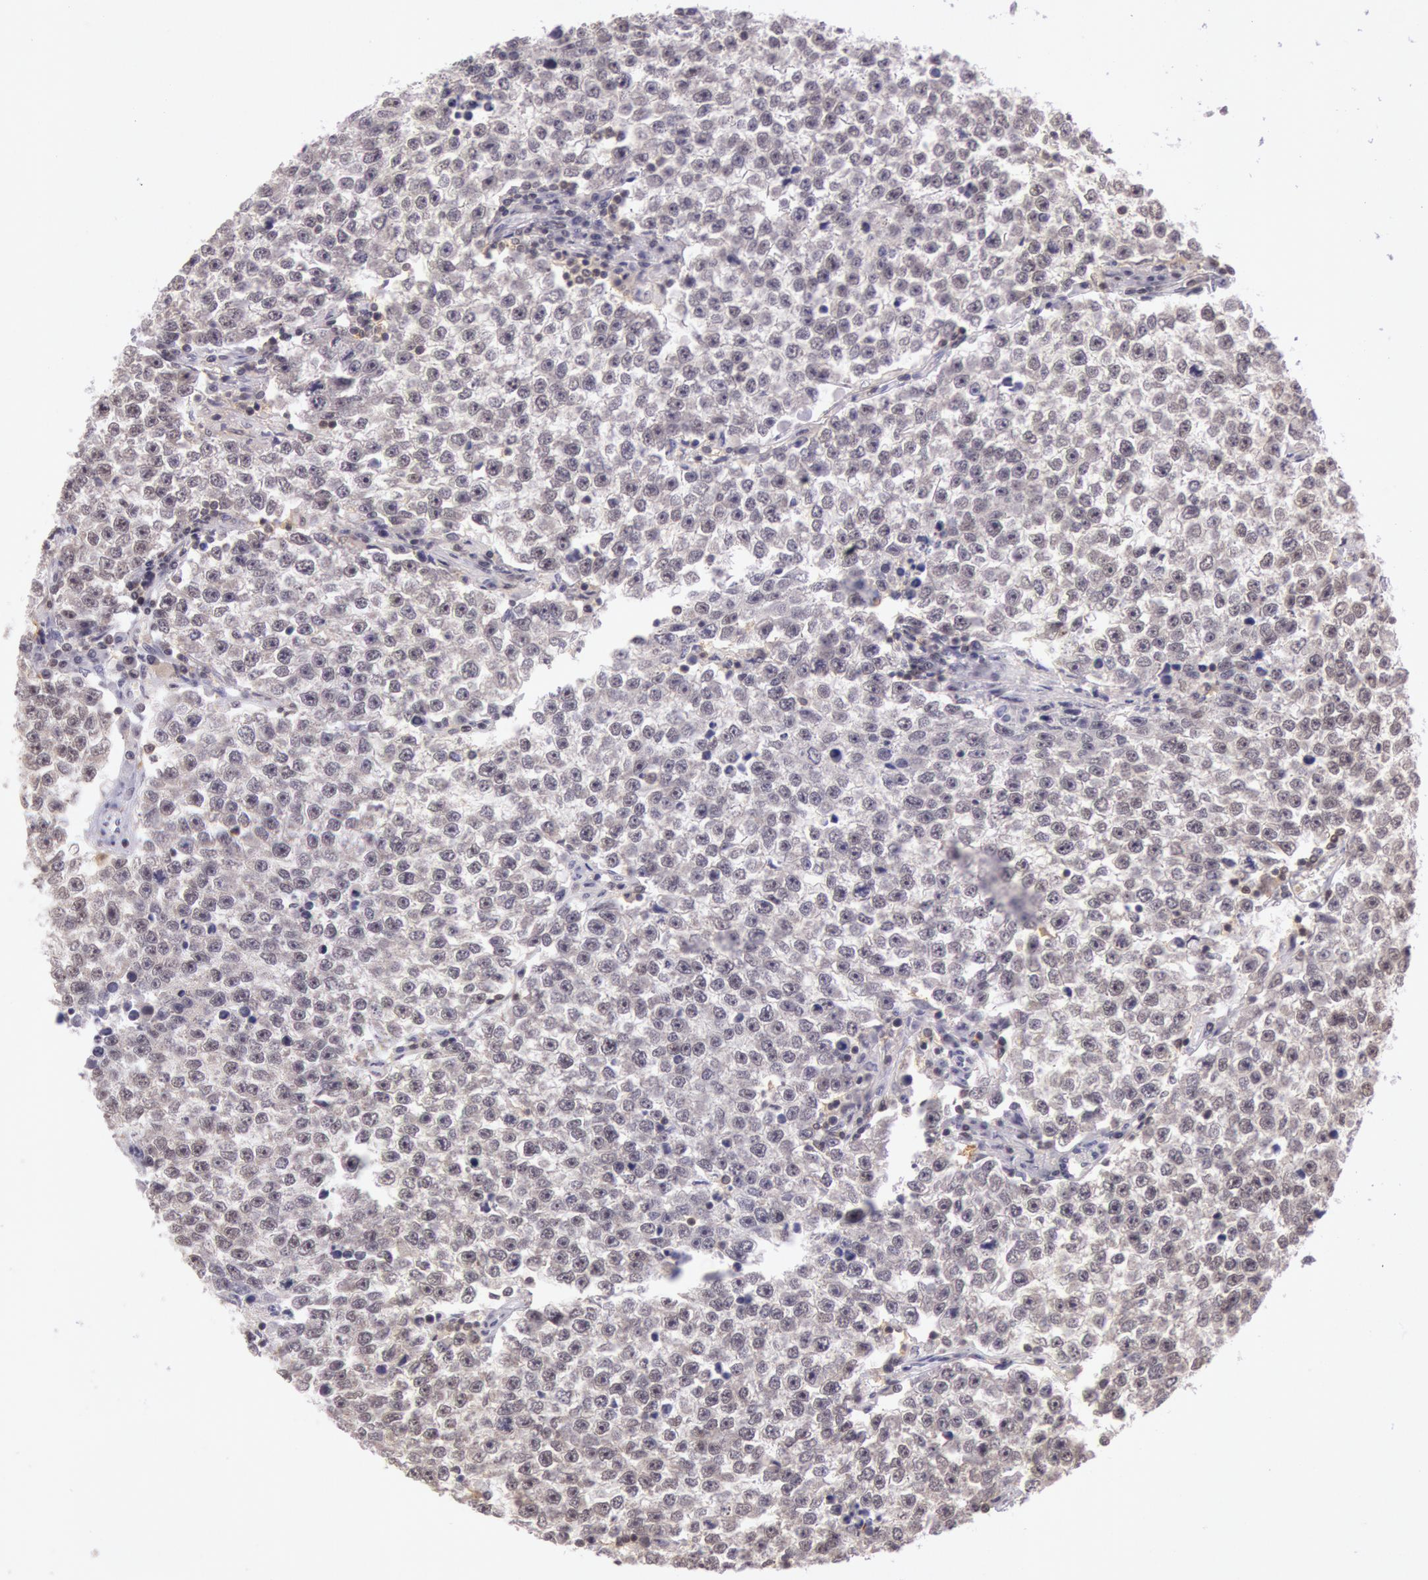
{"staining": {"intensity": "moderate", "quantity": ">75%", "location": "nuclear"}, "tissue": "testis cancer", "cell_type": "Tumor cells", "image_type": "cancer", "snomed": [{"axis": "morphology", "description": "Seminoma, NOS"}, {"axis": "topography", "description": "Testis"}], "caption": "Immunohistochemical staining of human seminoma (testis) exhibits medium levels of moderate nuclear staining in about >75% of tumor cells.", "gene": "ESS2", "patient": {"sex": "male", "age": 36}}